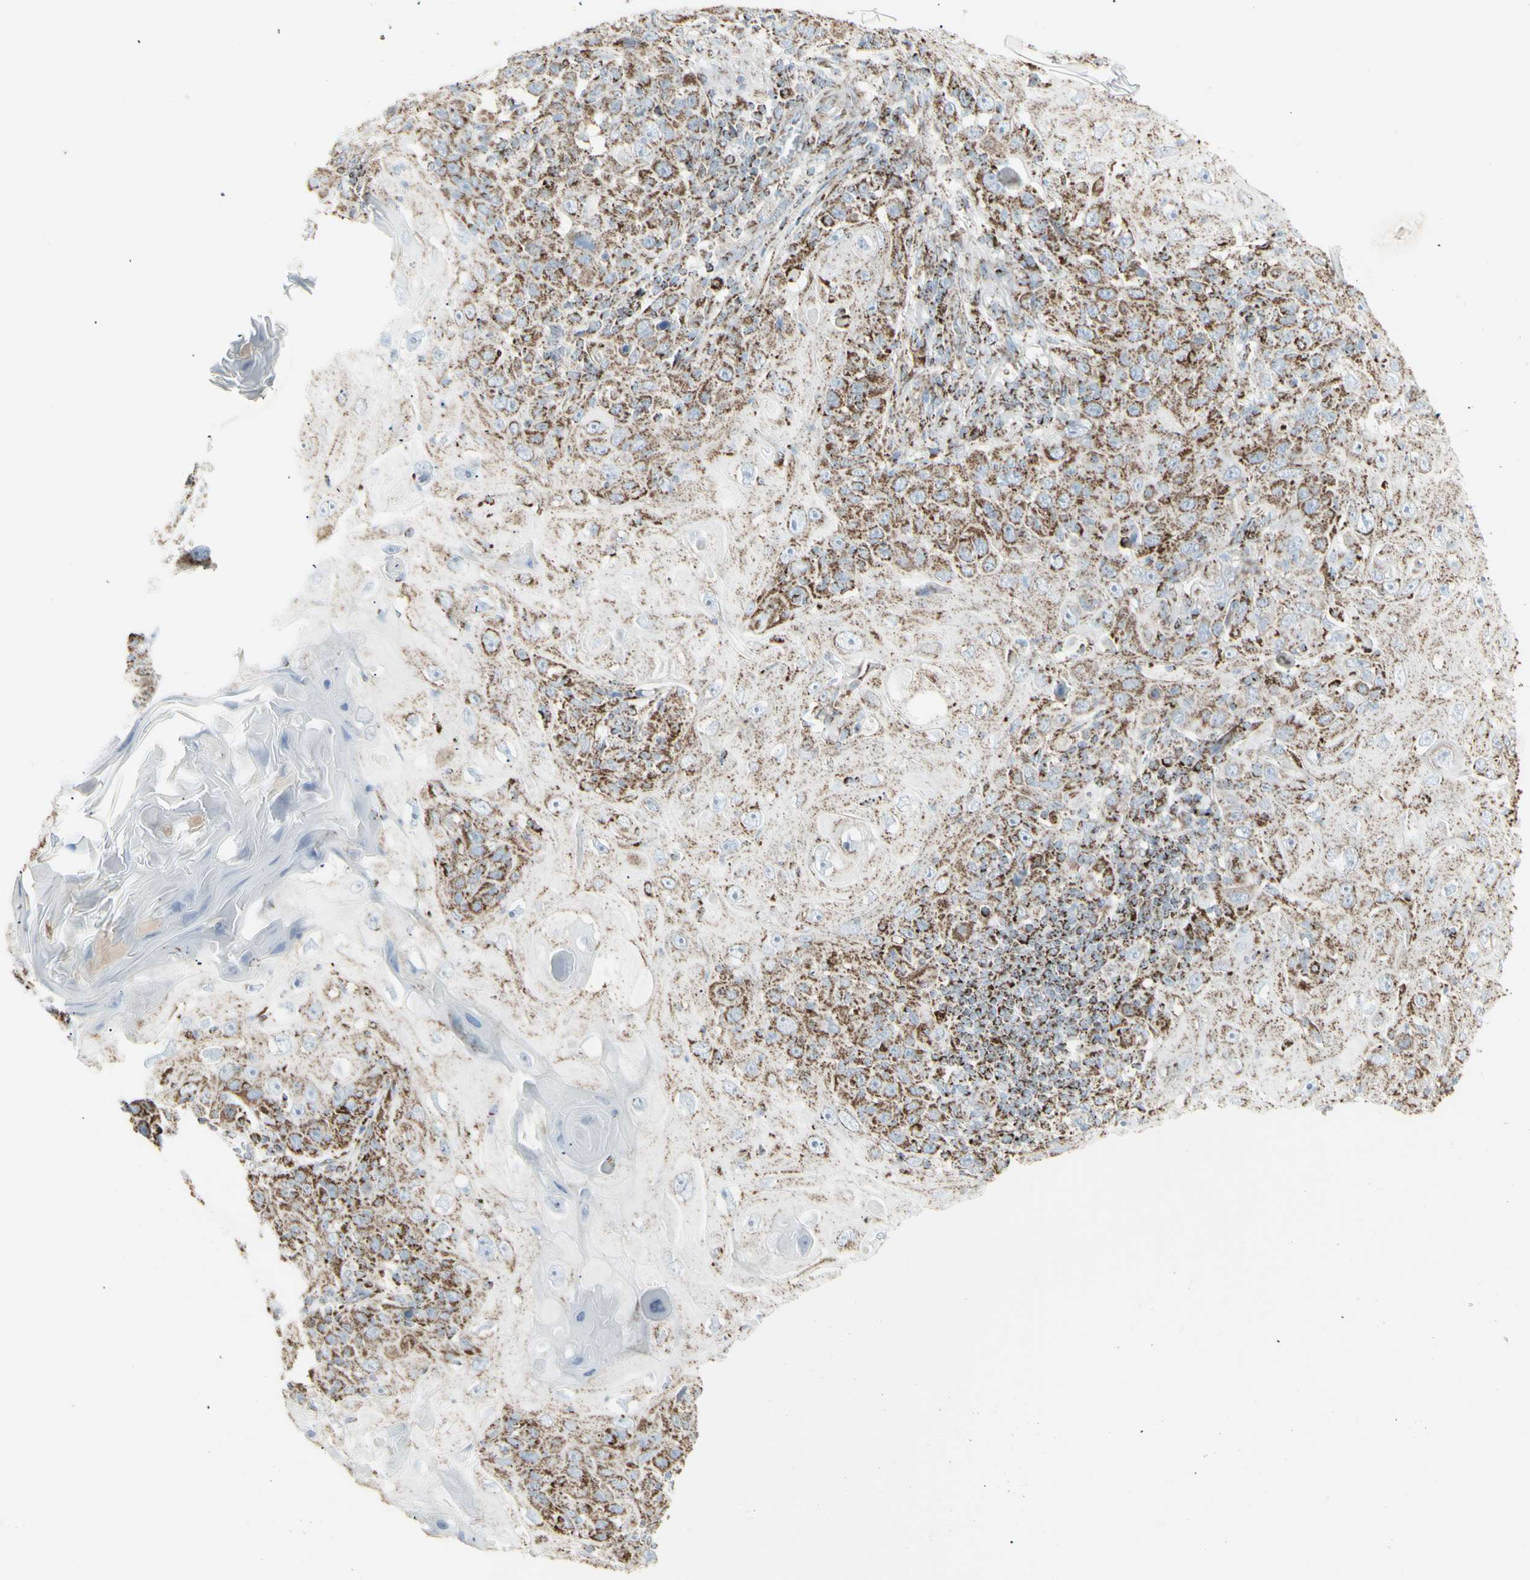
{"staining": {"intensity": "moderate", "quantity": "25%-75%", "location": "cytoplasmic/membranous"}, "tissue": "skin cancer", "cell_type": "Tumor cells", "image_type": "cancer", "snomed": [{"axis": "morphology", "description": "Squamous cell carcinoma, NOS"}, {"axis": "topography", "description": "Skin"}], "caption": "This photomicrograph reveals immunohistochemistry staining of human squamous cell carcinoma (skin), with medium moderate cytoplasmic/membranous positivity in approximately 25%-75% of tumor cells.", "gene": "PLGRKT", "patient": {"sex": "female", "age": 88}}